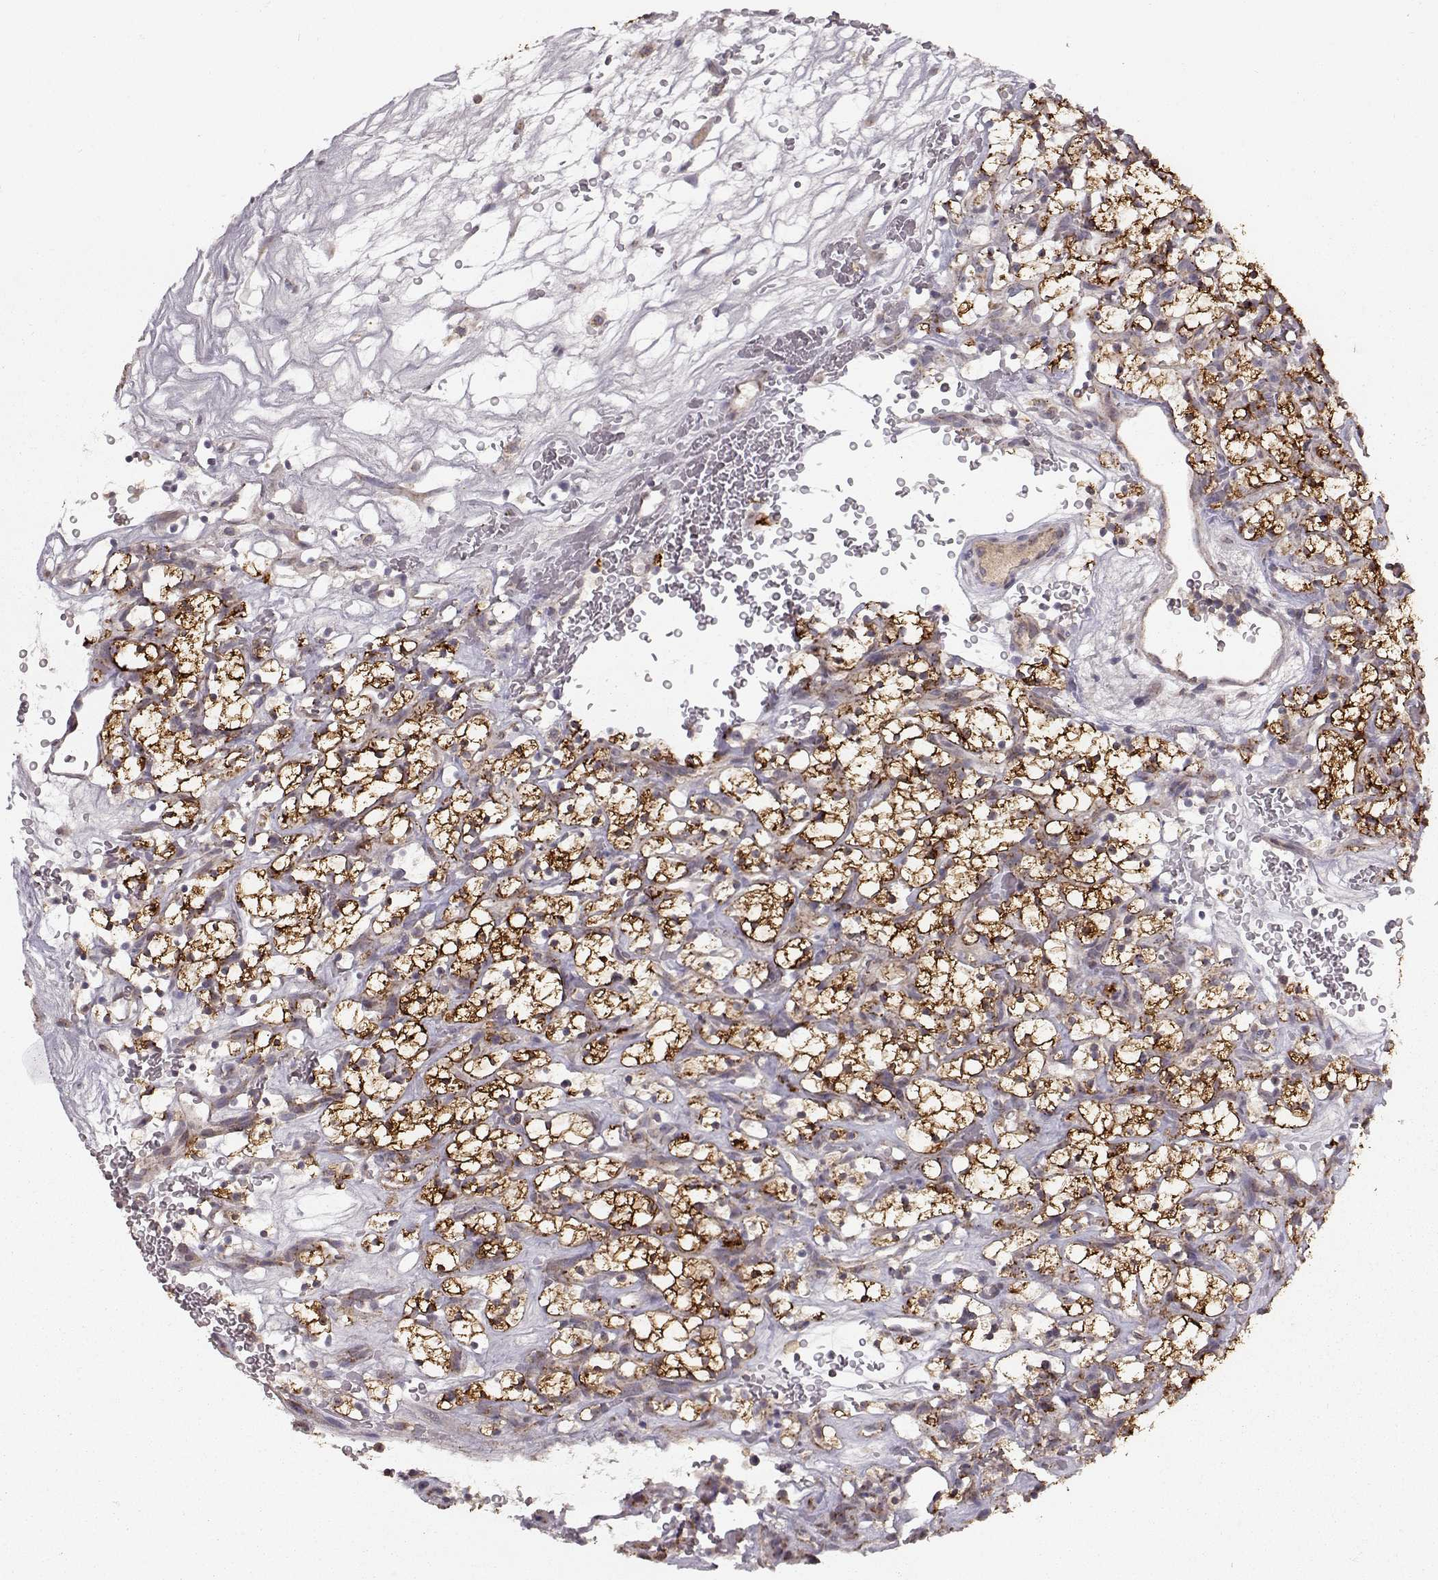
{"staining": {"intensity": "strong", "quantity": ">75%", "location": "cytoplasmic/membranous"}, "tissue": "renal cancer", "cell_type": "Tumor cells", "image_type": "cancer", "snomed": [{"axis": "morphology", "description": "Adenocarcinoma, NOS"}, {"axis": "topography", "description": "Kidney"}], "caption": "About >75% of tumor cells in adenocarcinoma (renal) show strong cytoplasmic/membranous protein staining as visualized by brown immunohistochemical staining.", "gene": "CMTM3", "patient": {"sex": "female", "age": 64}}